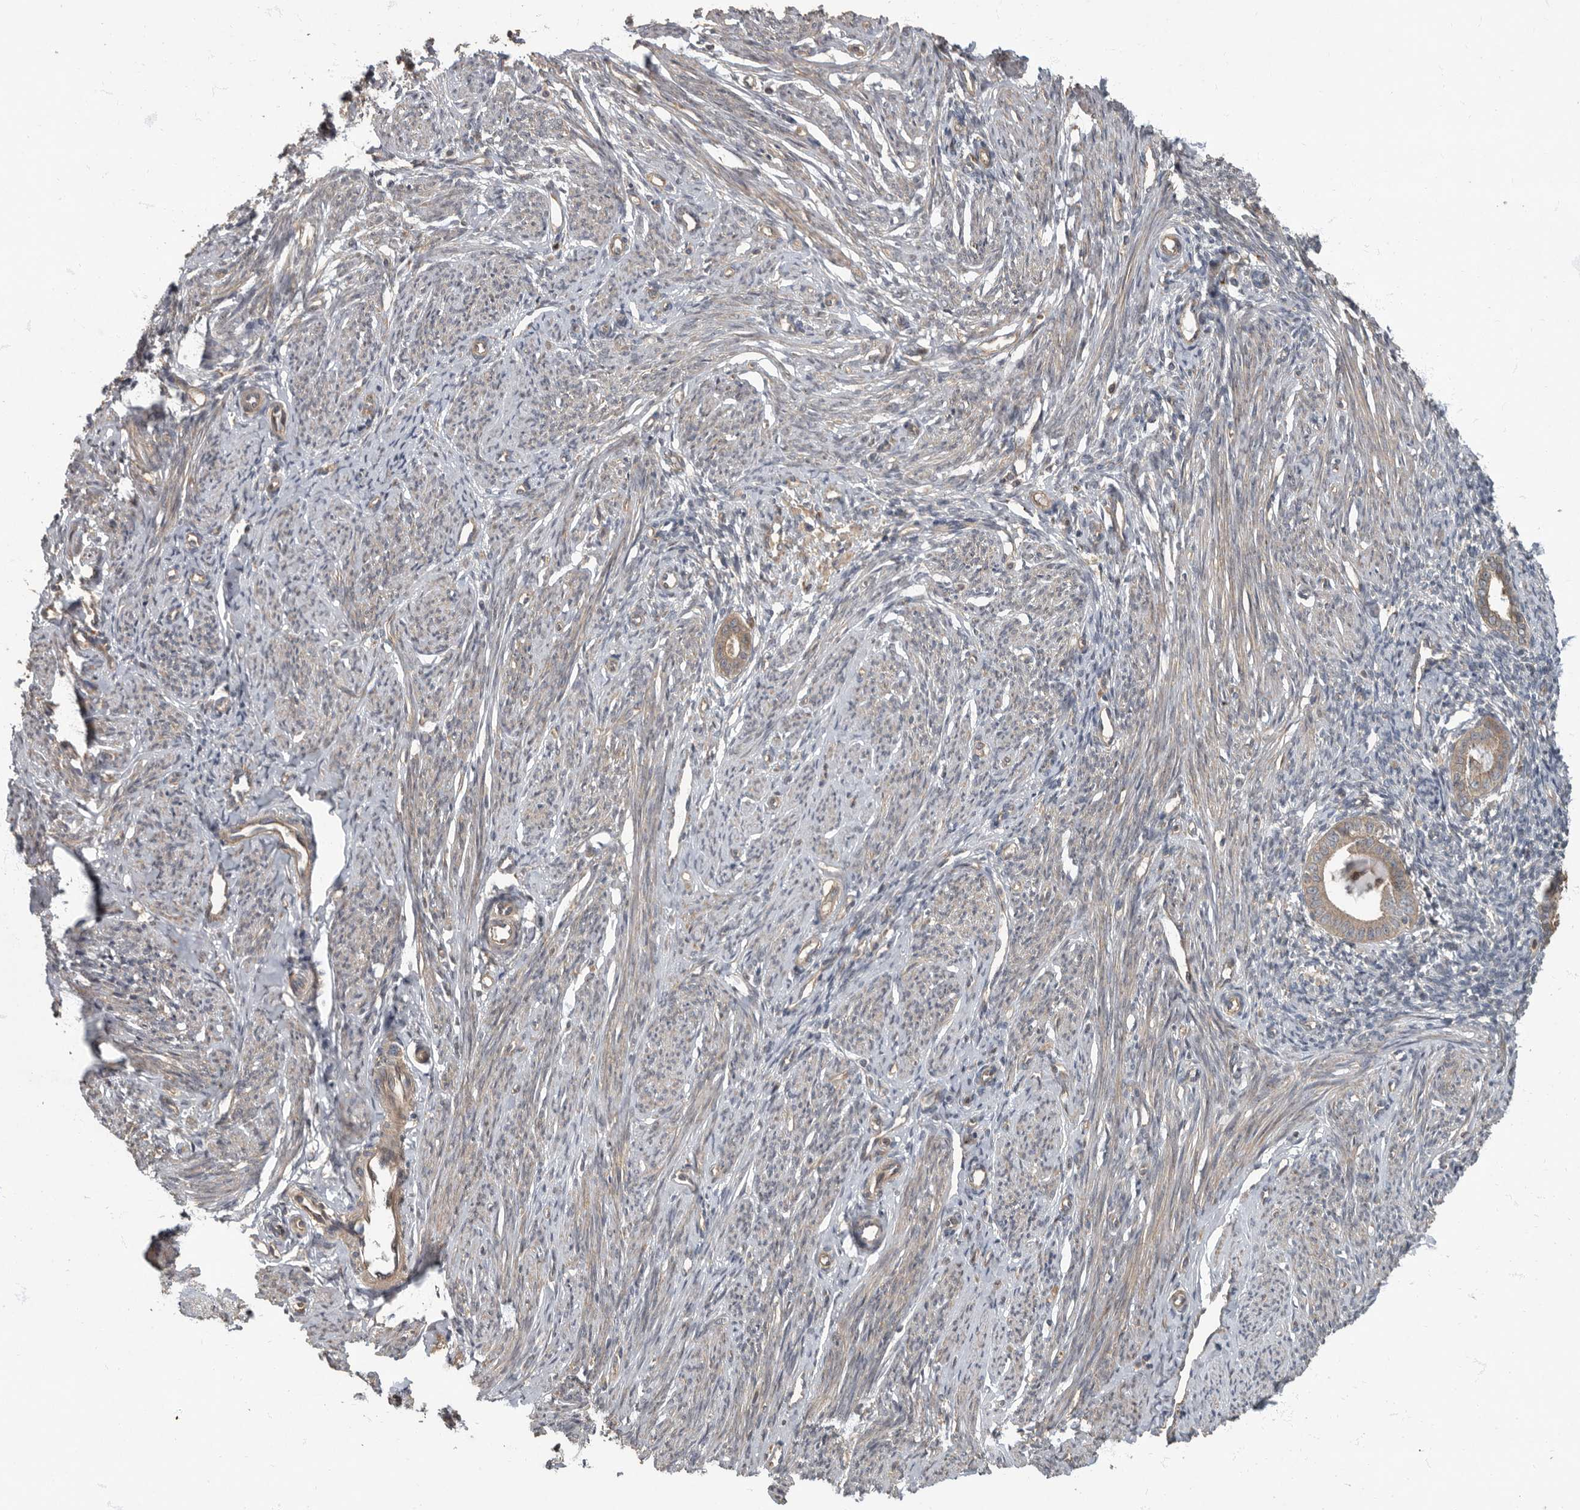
{"staining": {"intensity": "negative", "quantity": "none", "location": "none"}, "tissue": "endometrium", "cell_type": "Cells in endometrial stroma", "image_type": "normal", "snomed": [{"axis": "morphology", "description": "Normal tissue, NOS"}, {"axis": "topography", "description": "Endometrium"}], "caption": "IHC histopathology image of benign human endometrium stained for a protein (brown), which exhibits no staining in cells in endometrial stroma. Nuclei are stained in blue.", "gene": "IQCK", "patient": {"sex": "female", "age": 56}}